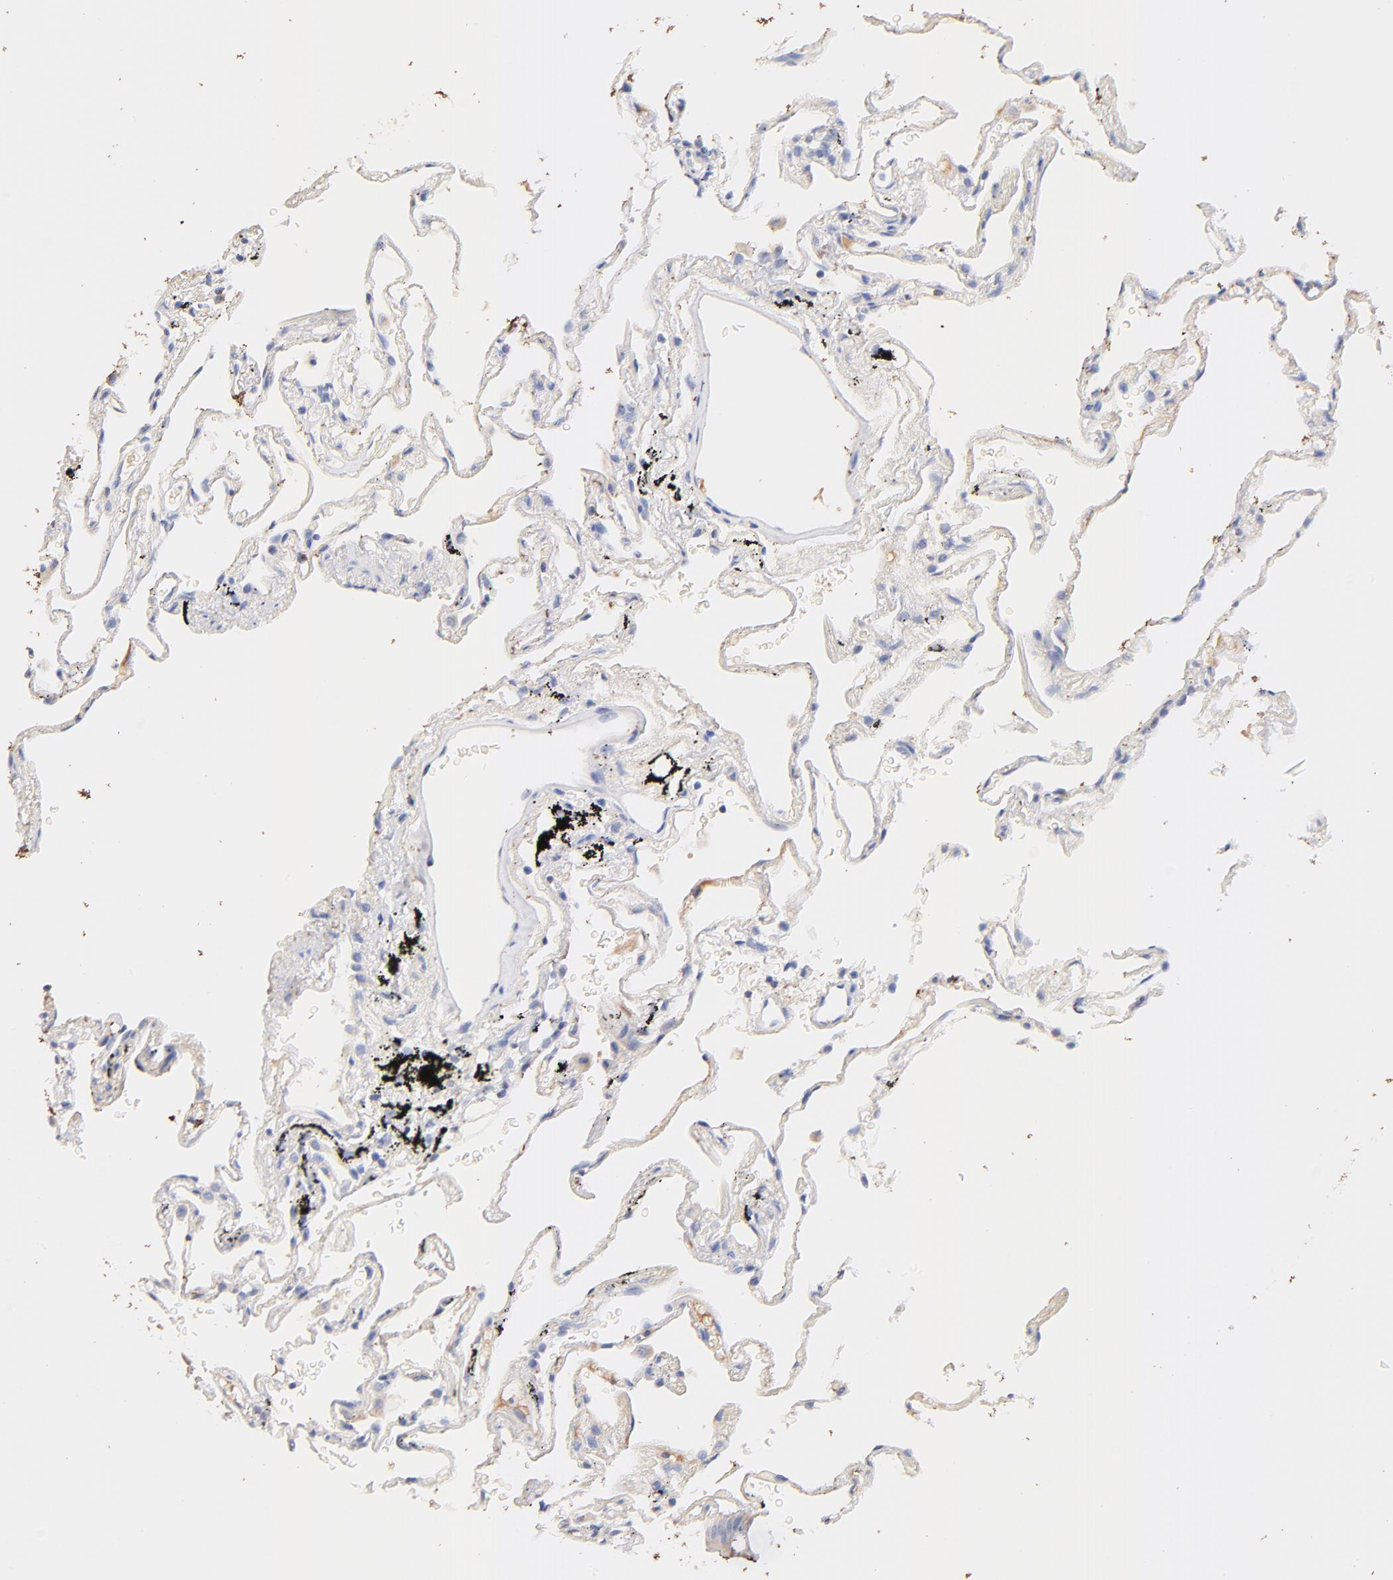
{"staining": {"intensity": "negative", "quantity": "none", "location": "none"}, "tissue": "lung", "cell_type": "Alveolar cells", "image_type": "normal", "snomed": [{"axis": "morphology", "description": "Normal tissue, NOS"}, {"axis": "morphology", "description": "Inflammation, NOS"}, {"axis": "topography", "description": "Lung"}], "caption": "Alveolar cells are negative for brown protein staining in benign lung. Nuclei are stained in blue.", "gene": "IGLV7", "patient": {"sex": "male", "age": 69}}